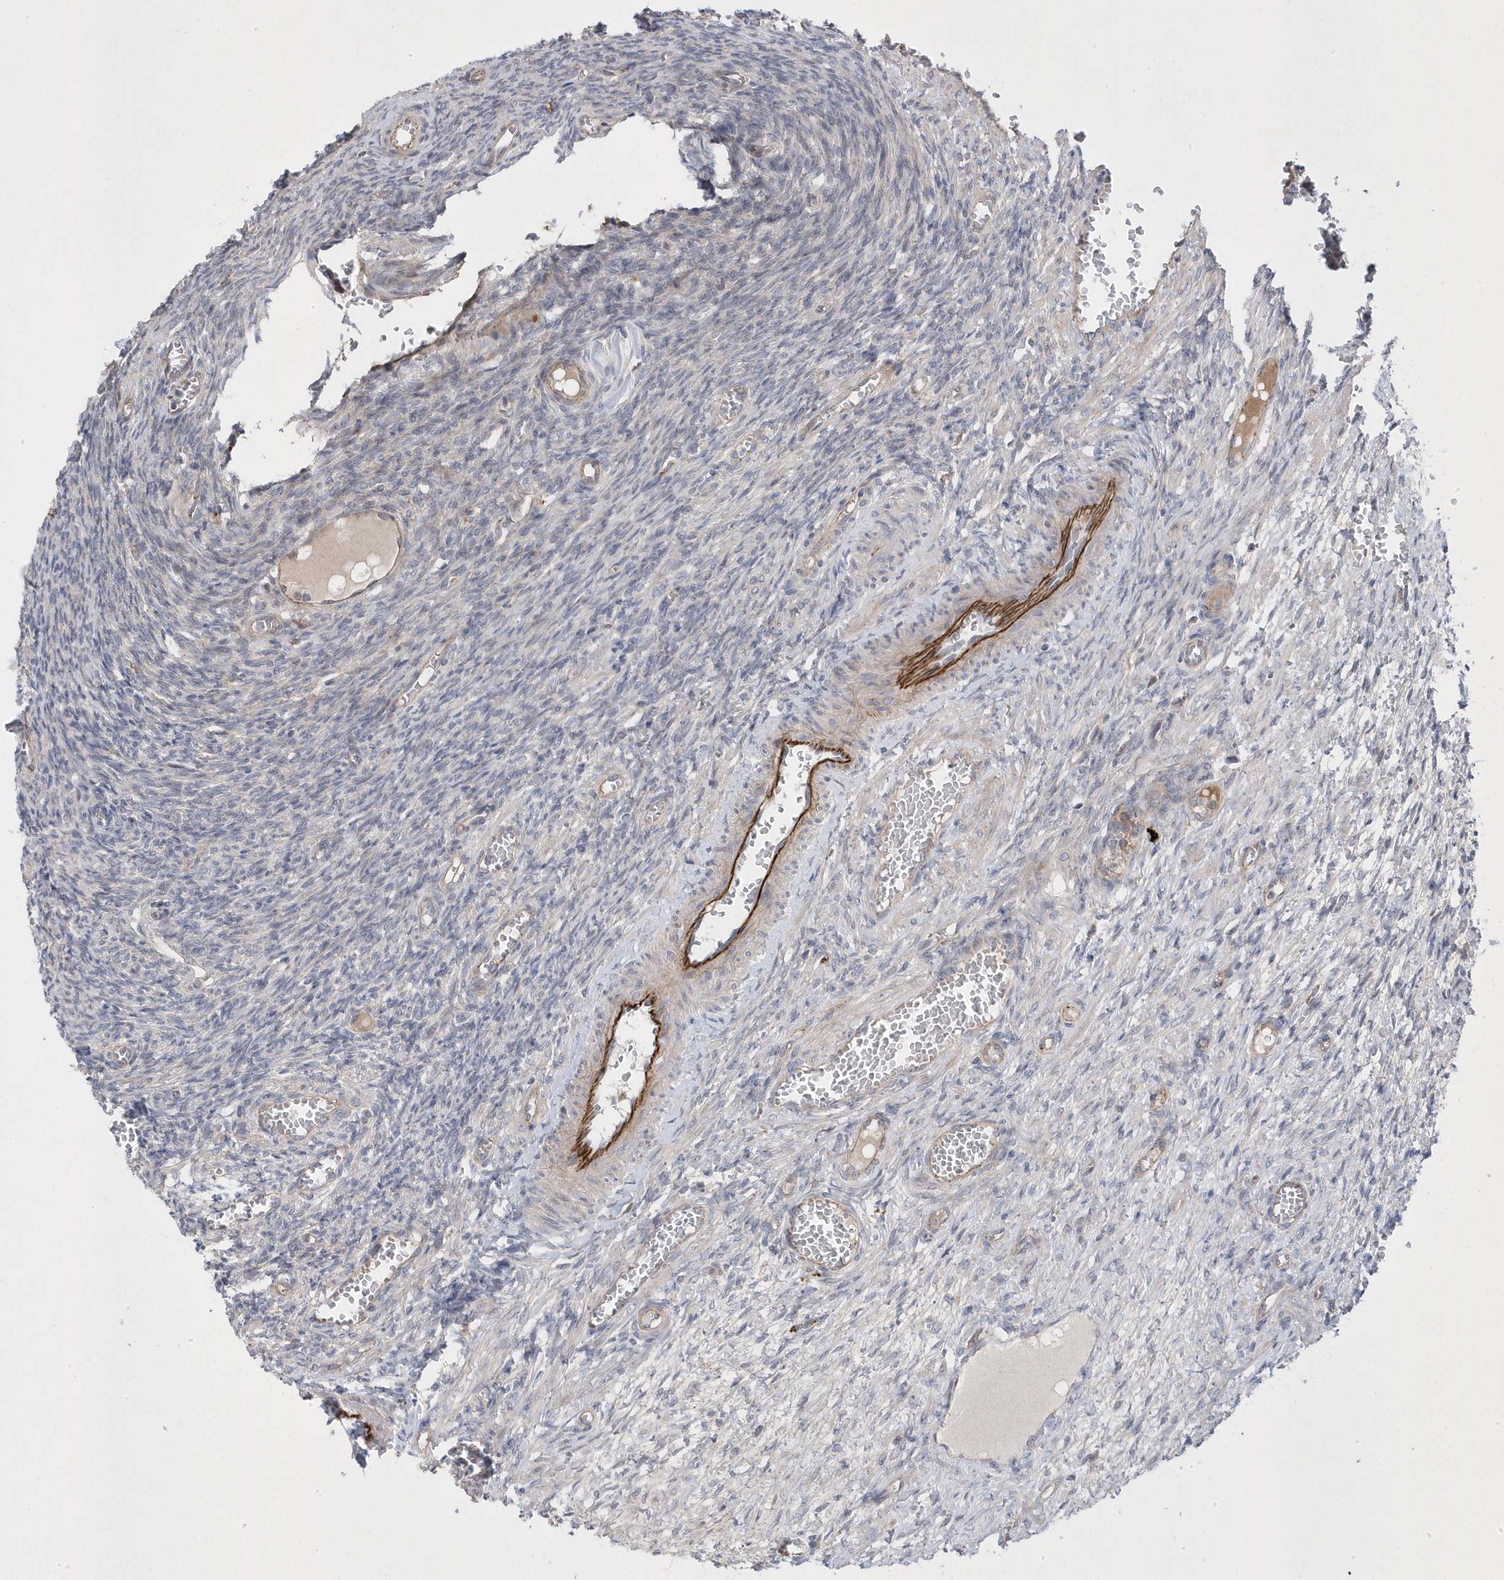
{"staining": {"intensity": "negative", "quantity": "none", "location": "none"}, "tissue": "ovary", "cell_type": "Ovarian stroma cells", "image_type": "normal", "snomed": [{"axis": "morphology", "description": "Normal tissue, NOS"}, {"axis": "topography", "description": "Ovary"}], "caption": "DAB immunohistochemical staining of unremarkable ovary shows no significant staining in ovarian stroma cells. The staining was performed using DAB (3,3'-diaminobenzidine) to visualize the protein expression in brown, while the nuclei were stained in blue with hematoxylin (Magnification: 20x).", "gene": "ANAPC1", "patient": {"sex": "female", "age": 27}}